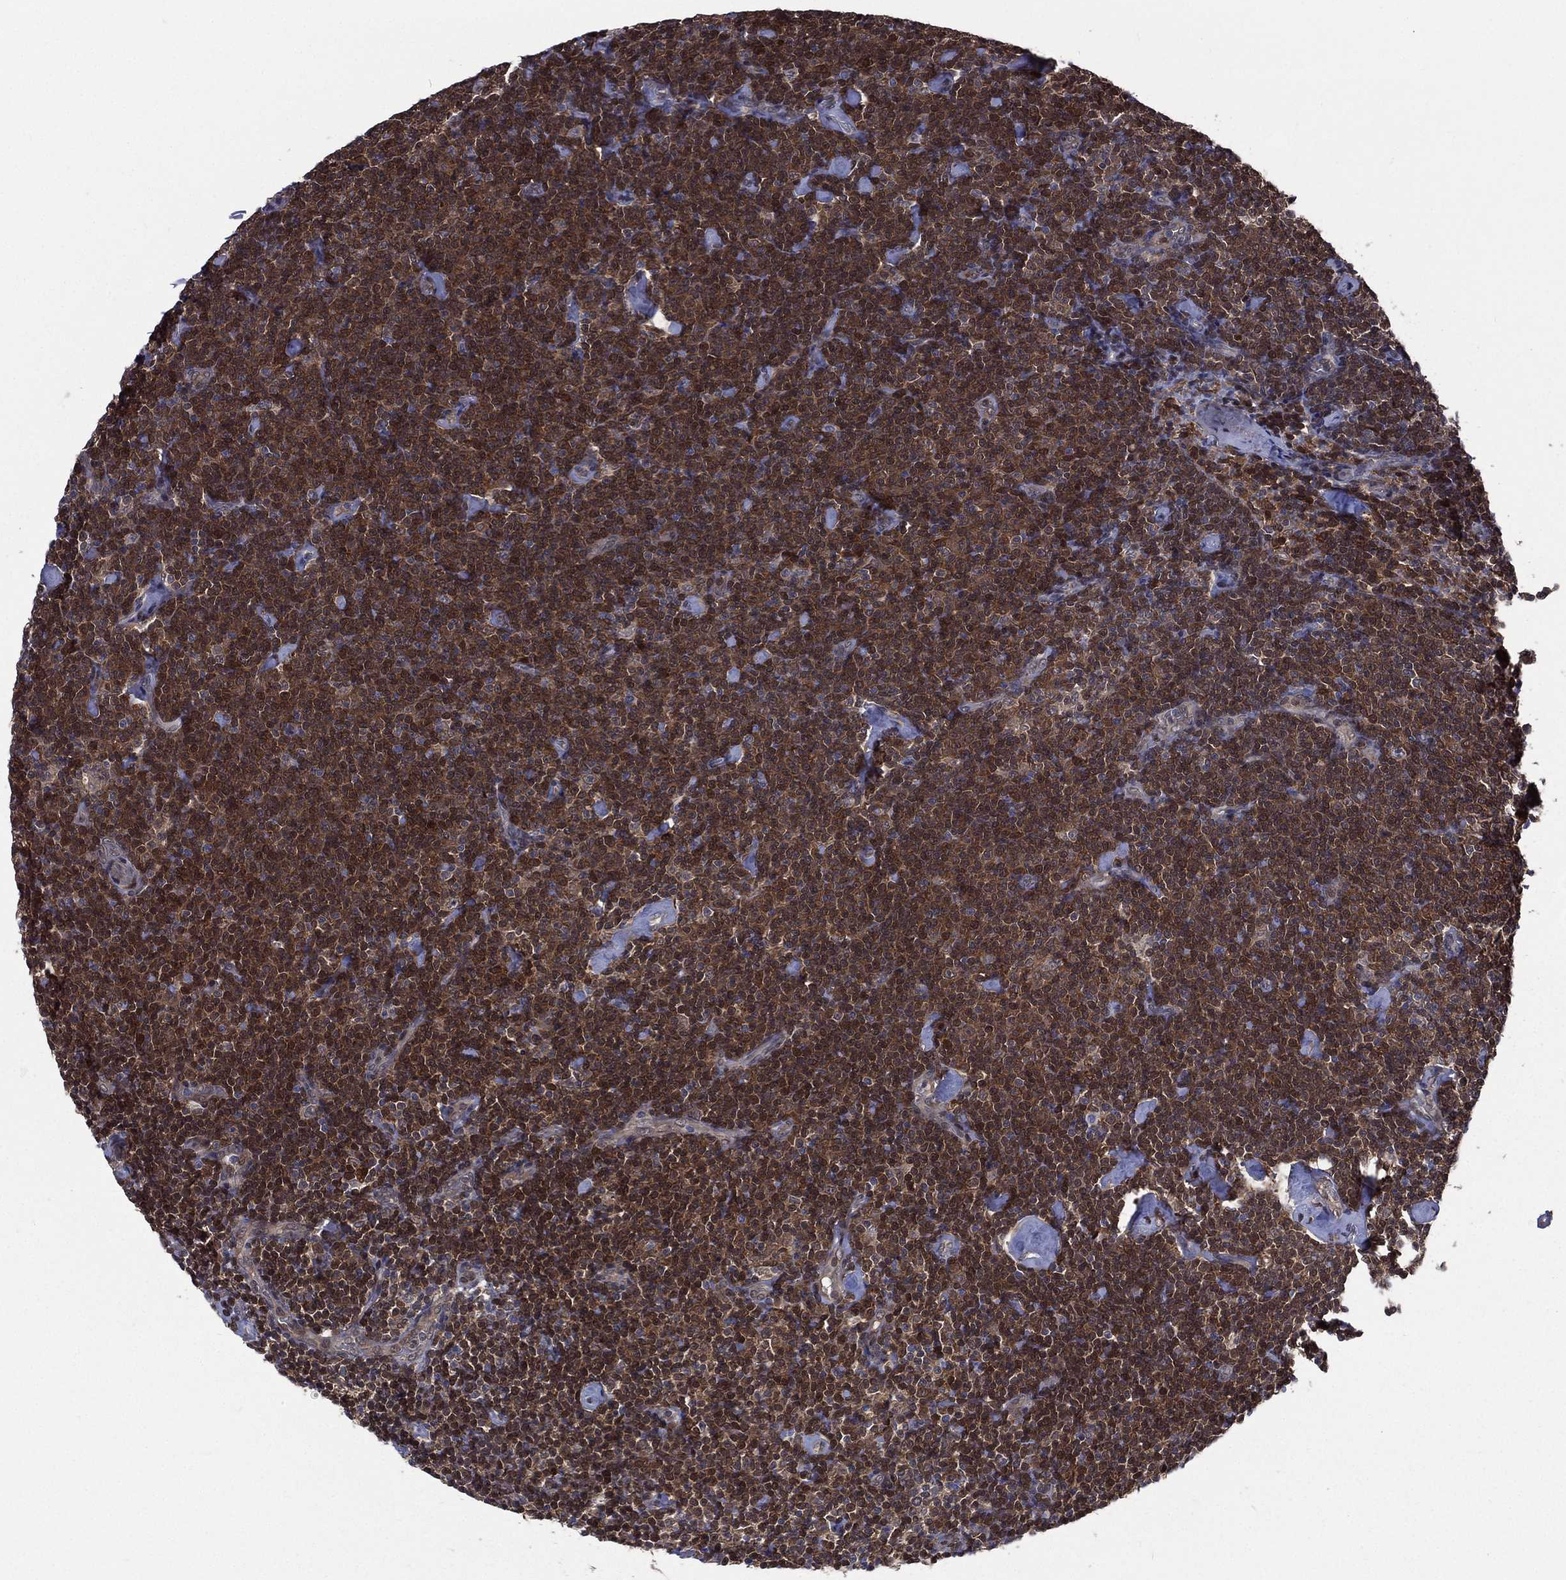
{"staining": {"intensity": "strong", "quantity": ">75%", "location": "cytoplasmic/membranous,nuclear"}, "tissue": "lymphoma", "cell_type": "Tumor cells", "image_type": "cancer", "snomed": [{"axis": "morphology", "description": "Malignant lymphoma, non-Hodgkin's type, Low grade"}, {"axis": "topography", "description": "Lymph node"}], "caption": "IHC of low-grade malignant lymphoma, non-Hodgkin's type displays high levels of strong cytoplasmic/membranous and nuclear staining in about >75% of tumor cells. The staining is performed using DAB (3,3'-diaminobenzidine) brown chromogen to label protein expression. The nuclei are counter-stained blue using hematoxylin.", "gene": "MTAP", "patient": {"sex": "male", "age": 81}}